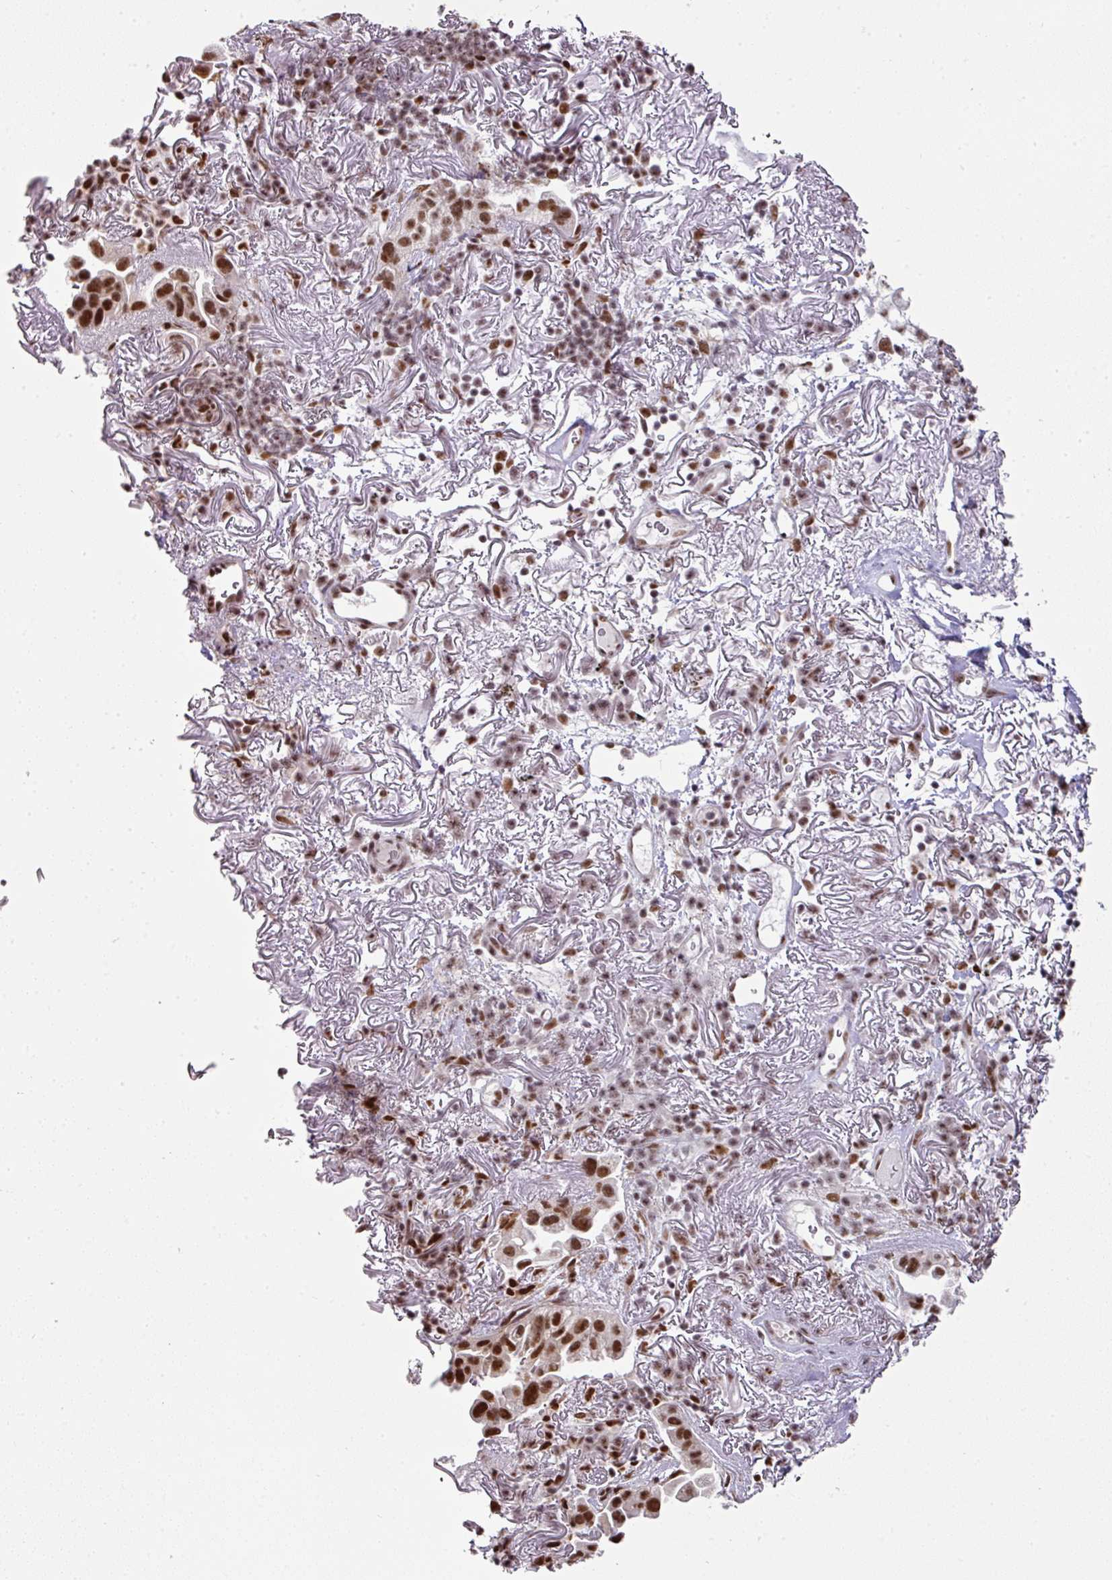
{"staining": {"intensity": "strong", "quantity": ">75%", "location": "nuclear"}, "tissue": "lung cancer", "cell_type": "Tumor cells", "image_type": "cancer", "snomed": [{"axis": "morphology", "description": "Adenocarcinoma, NOS"}, {"axis": "topography", "description": "Lung"}], "caption": "Protein expression analysis of human lung cancer reveals strong nuclear staining in about >75% of tumor cells.", "gene": "NFYA", "patient": {"sex": "female", "age": 69}}